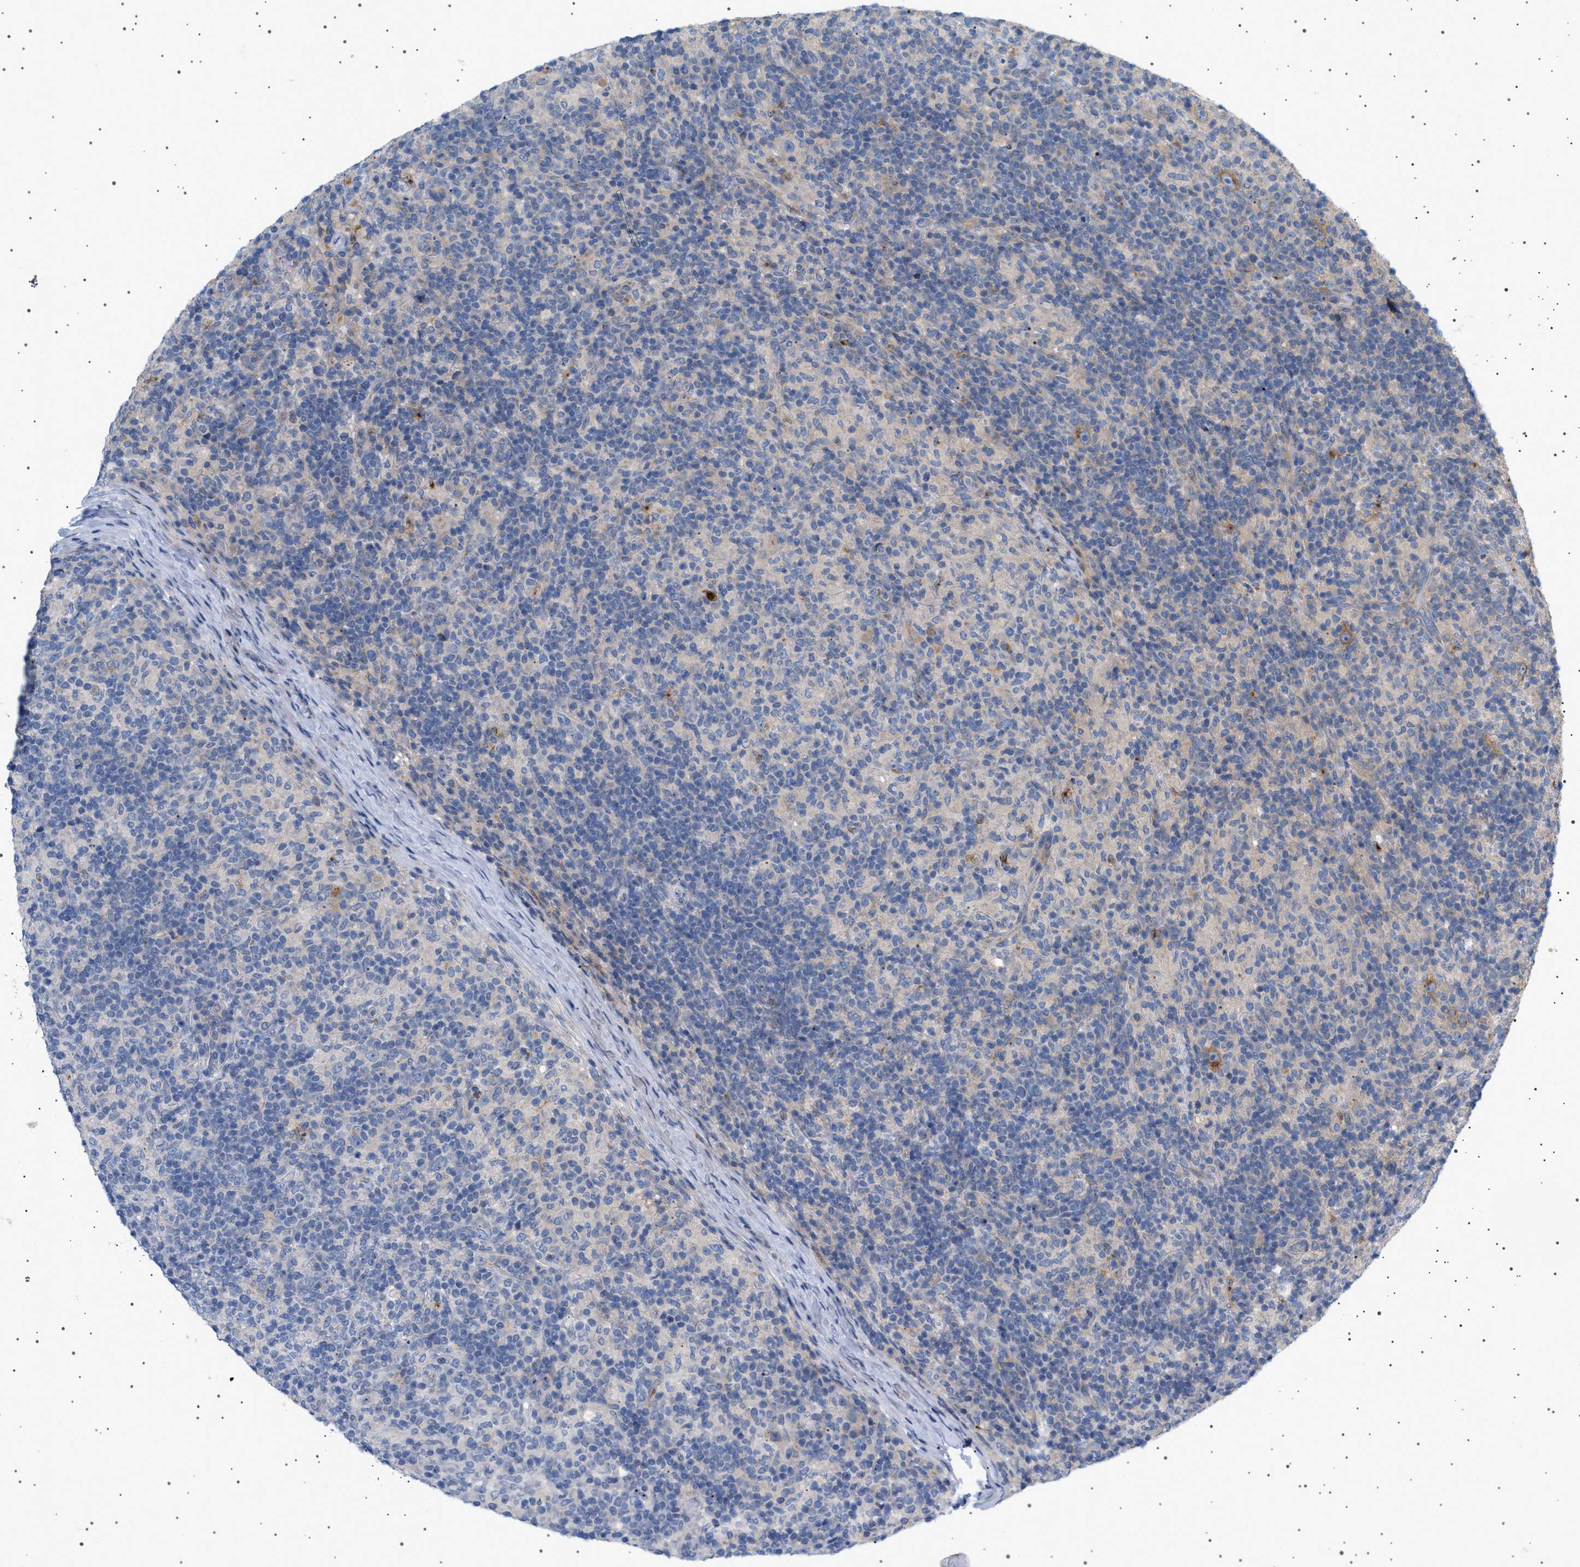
{"staining": {"intensity": "moderate", "quantity": "25%-75%", "location": "cytoplasmic/membranous"}, "tissue": "lymphoma", "cell_type": "Tumor cells", "image_type": "cancer", "snomed": [{"axis": "morphology", "description": "Hodgkin's disease, NOS"}, {"axis": "topography", "description": "Lymph node"}], "caption": "Immunohistochemistry (IHC) histopathology image of neoplastic tissue: lymphoma stained using immunohistochemistry (IHC) shows medium levels of moderate protein expression localized specifically in the cytoplasmic/membranous of tumor cells, appearing as a cytoplasmic/membranous brown color.", "gene": "ADCY10", "patient": {"sex": "male", "age": 70}}